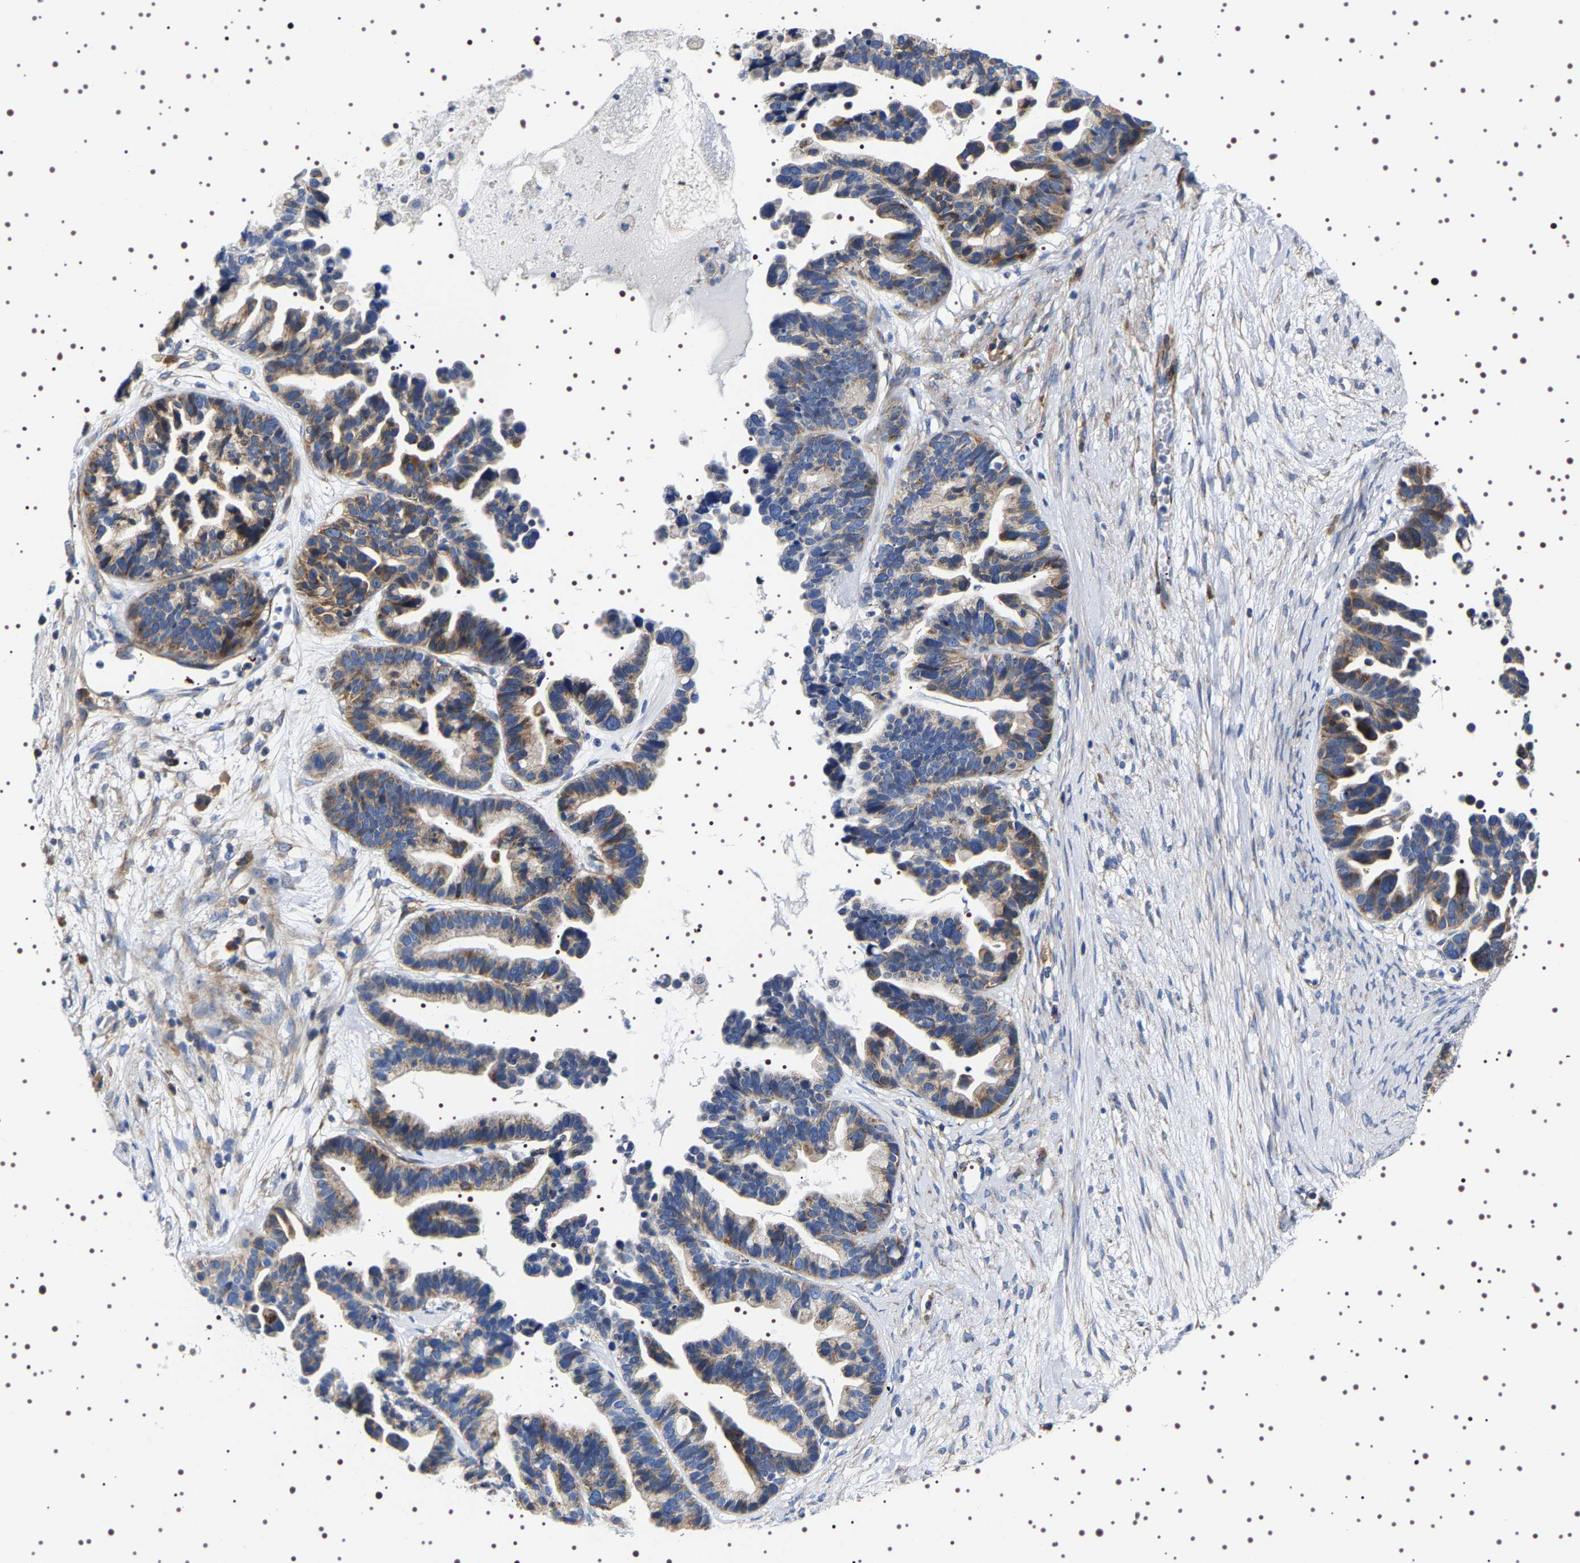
{"staining": {"intensity": "moderate", "quantity": "25%-75%", "location": "cytoplasmic/membranous"}, "tissue": "ovarian cancer", "cell_type": "Tumor cells", "image_type": "cancer", "snomed": [{"axis": "morphology", "description": "Cystadenocarcinoma, serous, NOS"}, {"axis": "topography", "description": "Ovary"}], "caption": "Protein staining reveals moderate cytoplasmic/membranous positivity in approximately 25%-75% of tumor cells in ovarian cancer (serous cystadenocarcinoma).", "gene": "SQLE", "patient": {"sex": "female", "age": 56}}